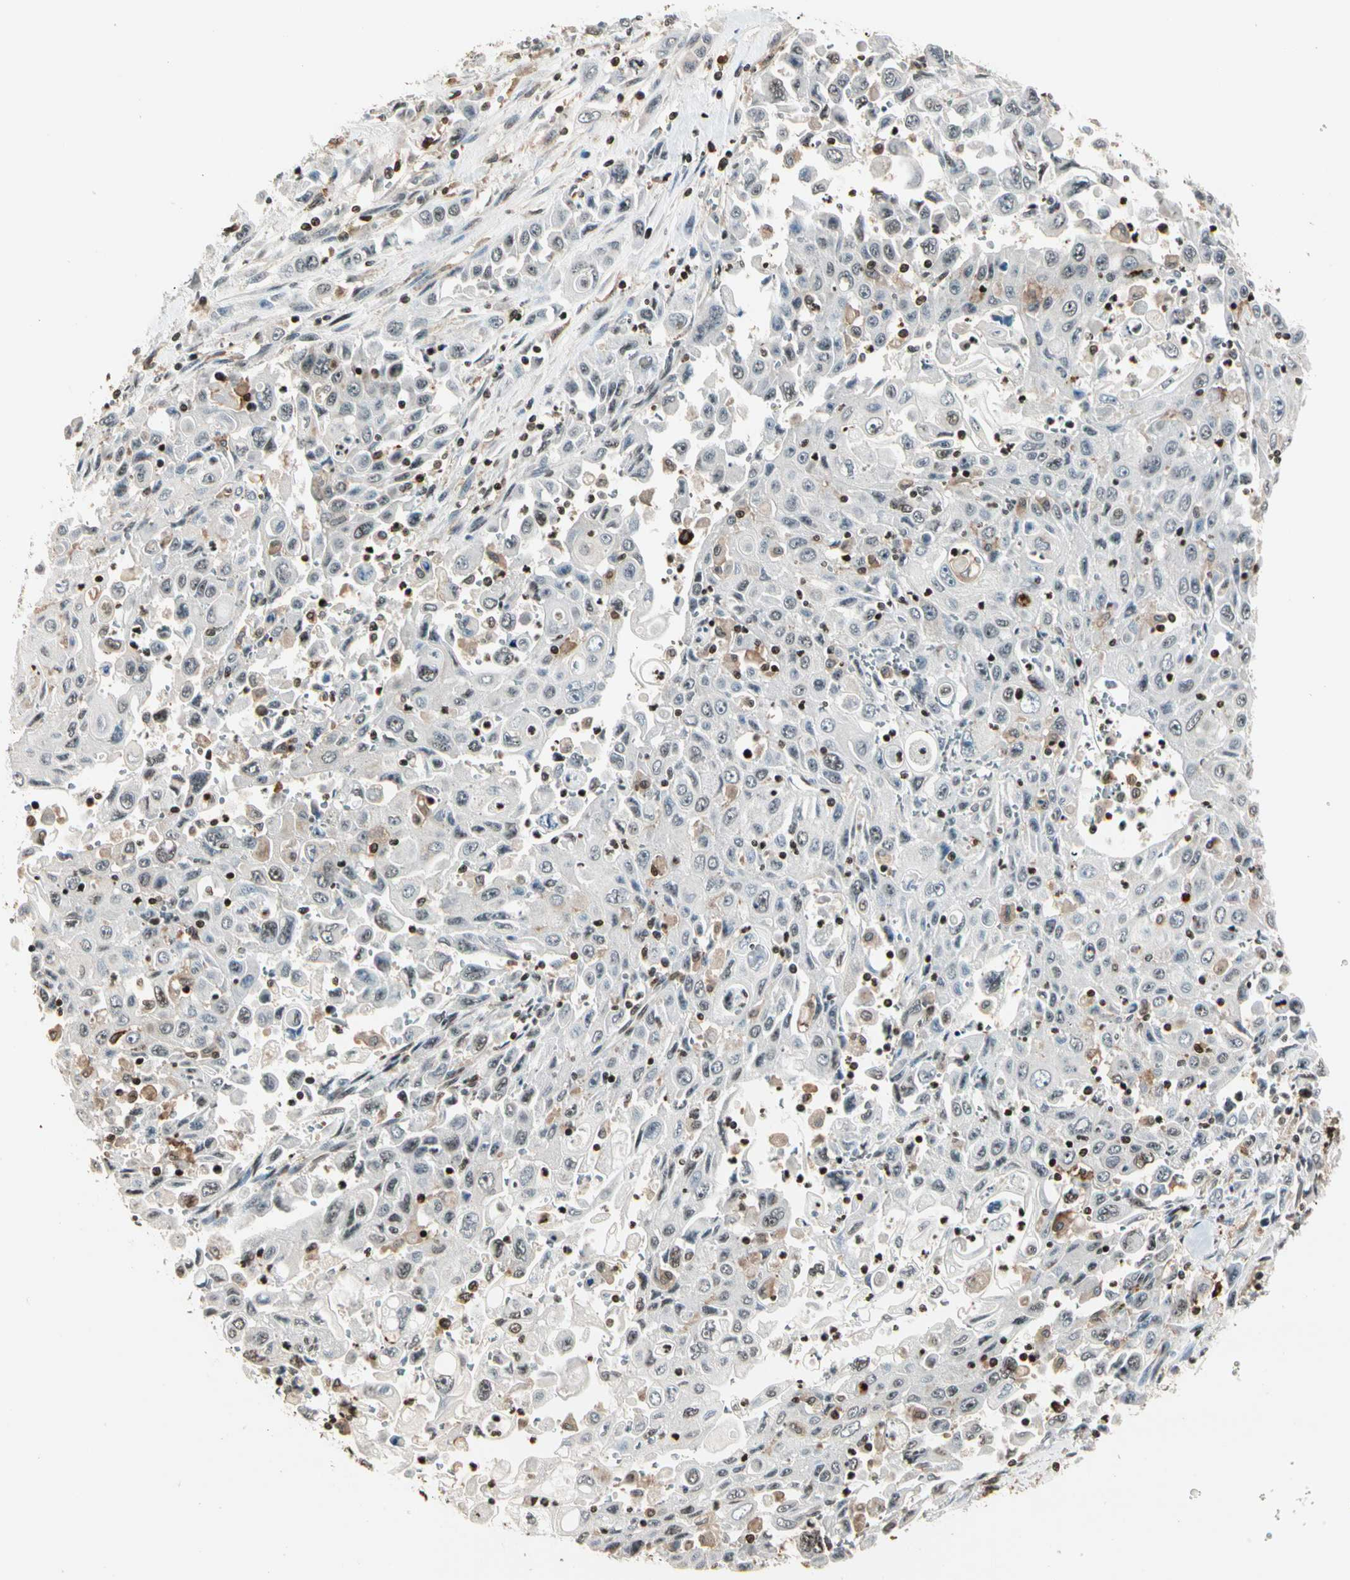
{"staining": {"intensity": "weak", "quantity": "<25%", "location": "cytoplasmic/membranous,nuclear"}, "tissue": "pancreatic cancer", "cell_type": "Tumor cells", "image_type": "cancer", "snomed": [{"axis": "morphology", "description": "Adenocarcinoma, NOS"}, {"axis": "topography", "description": "Pancreas"}], "caption": "Immunohistochemistry (IHC) of human adenocarcinoma (pancreatic) displays no positivity in tumor cells. (Immunohistochemistry, brightfield microscopy, high magnification).", "gene": "FER", "patient": {"sex": "male", "age": 70}}